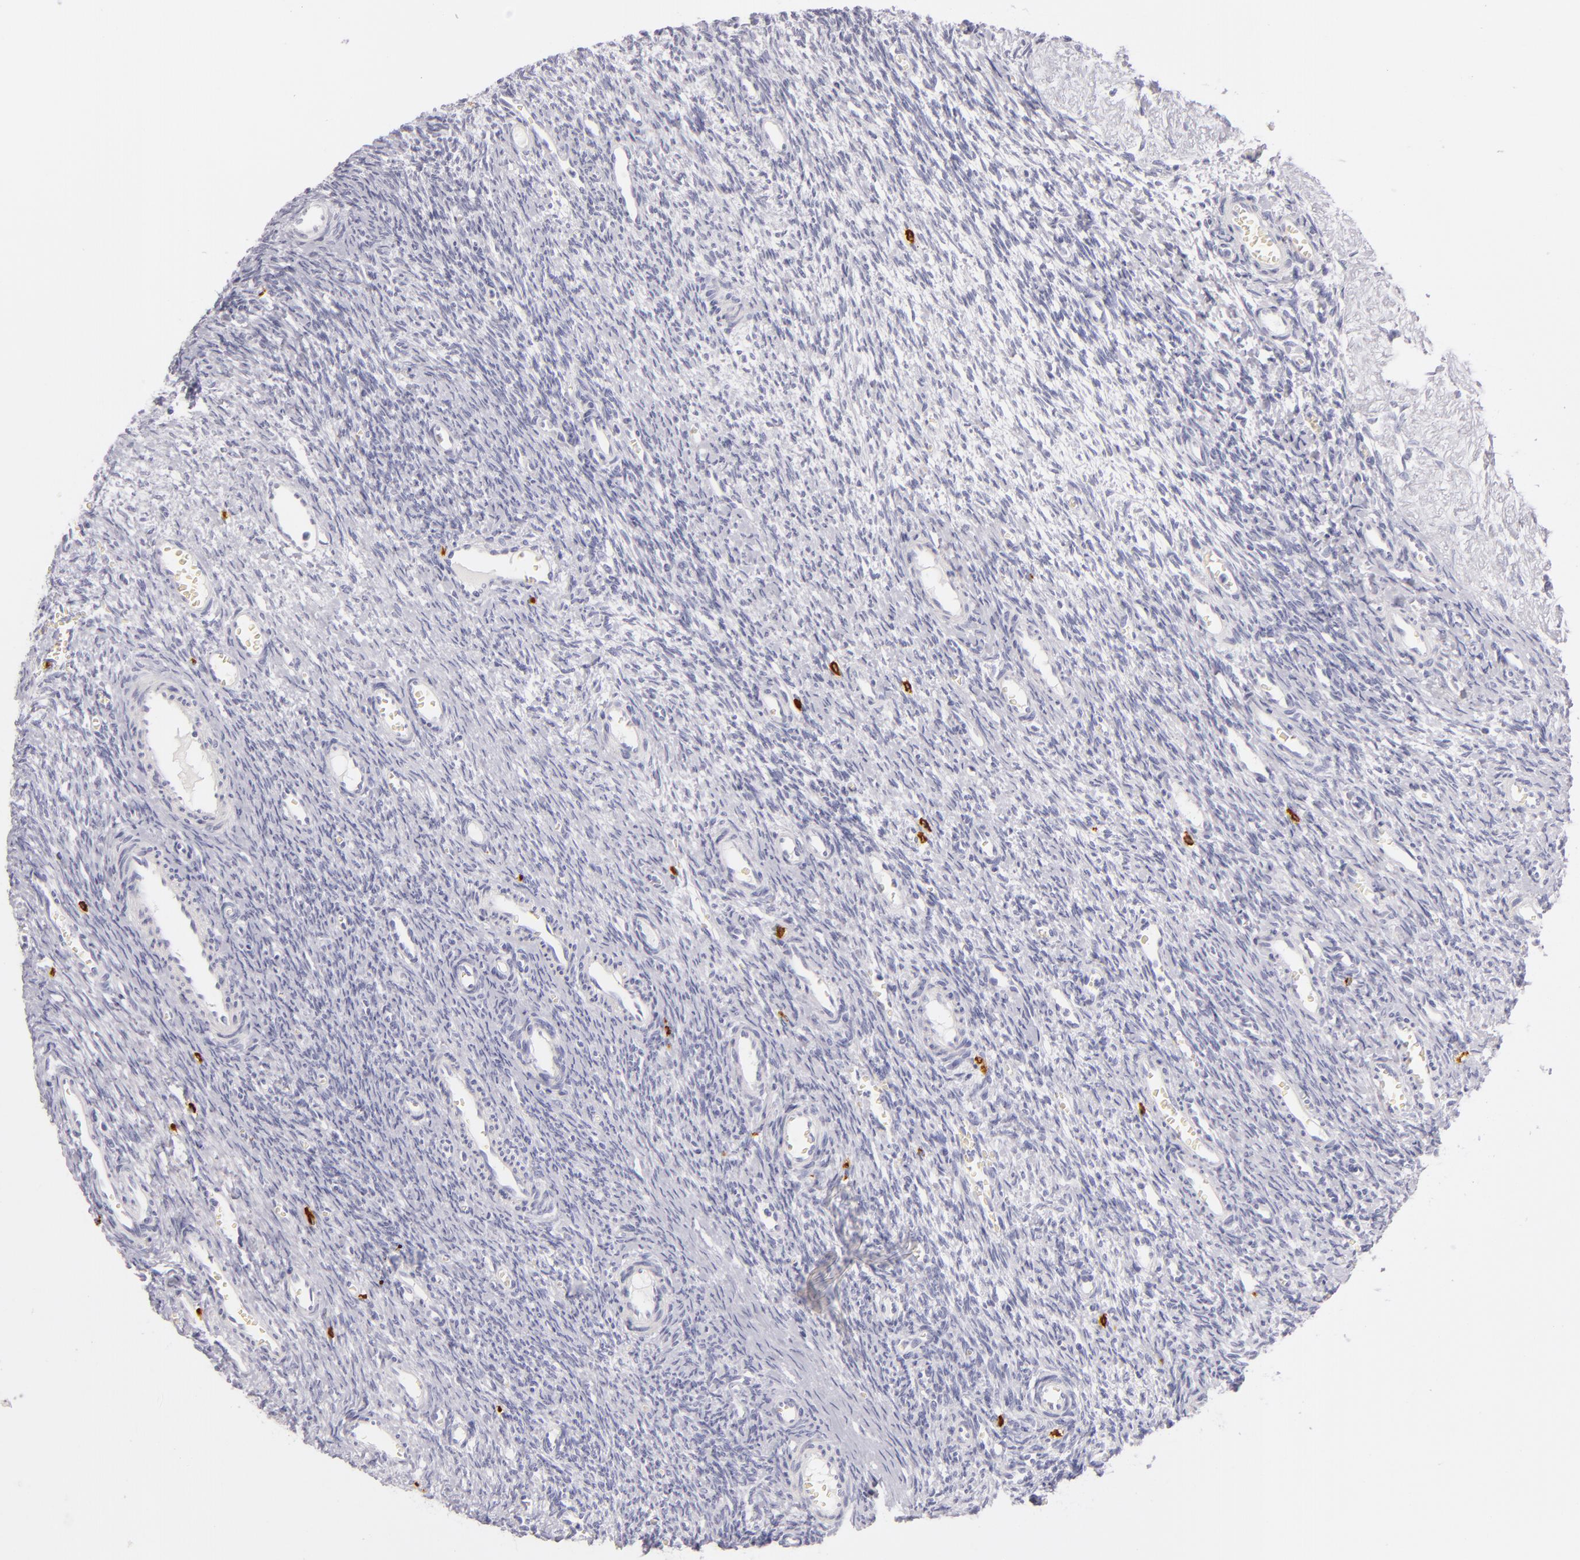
{"staining": {"intensity": "negative", "quantity": "none", "location": "none"}, "tissue": "ovary", "cell_type": "Follicle cells", "image_type": "normal", "snomed": [{"axis": "morphology", "description": "Normal tissue, NOS"}, {"axis": "topography", "description": "Ovary"}], "caption": "Immunohistochemical staining of benign ovary reveals no significant staining in follicle cells.", "gene": "TPSD1", "patient": {"sex": "female", "age": 39}}